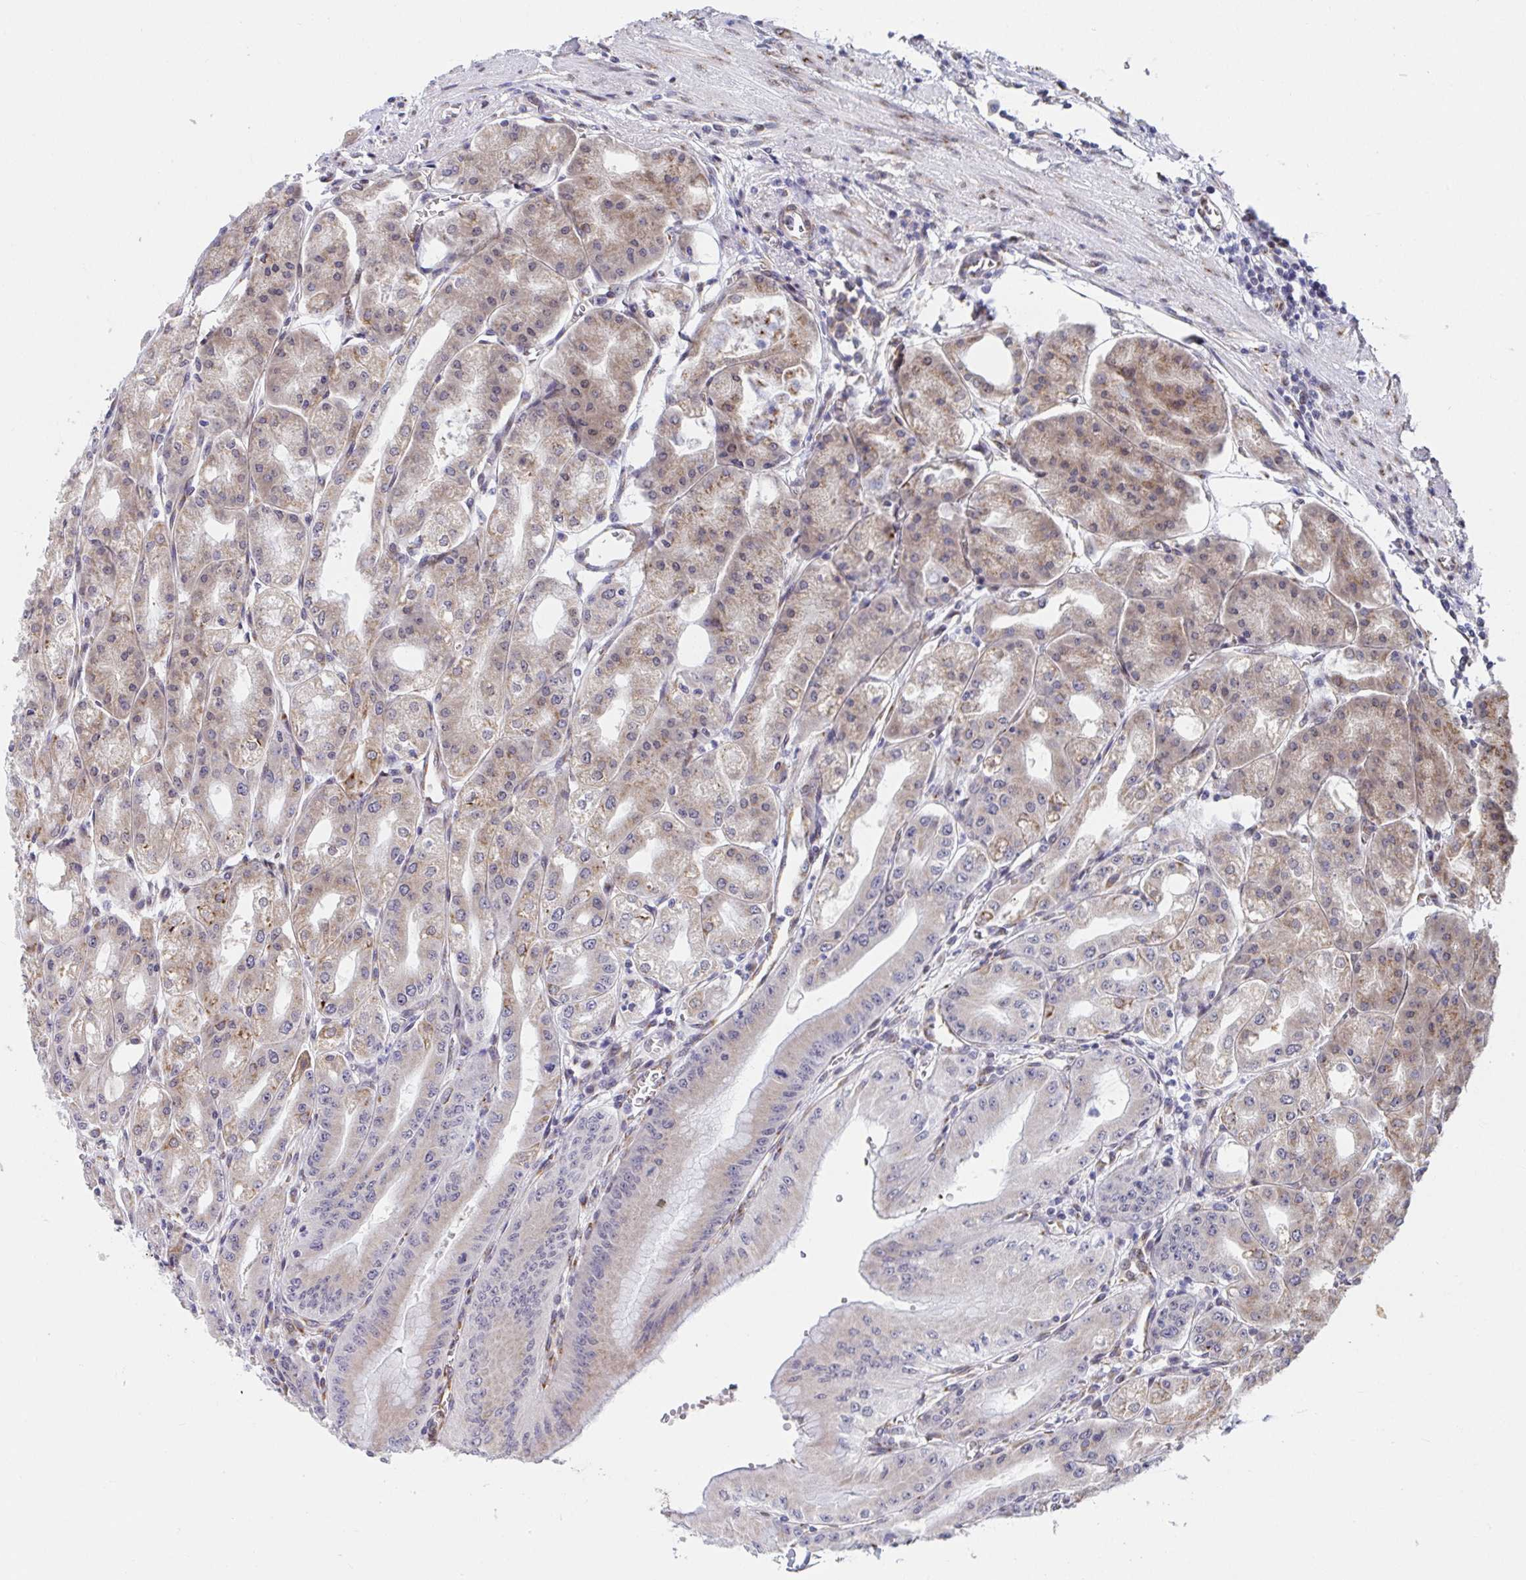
{"staining": {"intensity": "moderate", "quantity": "<25%", "location": "cytoplasmic/membranous"}, "tissue": "stomach", "cell_type": "Glandular cells", "image_type": "normal", "snomed": [{"axis": "morphology", "description": "Normal tissue, NOS"}, {"axis": "topography", "description": "Stomach, lower"}], "caption": "This photomicrograph demonstrates normal stomach stained with IHC to label a protein in brown. The cytoplasmic/membranous of glandular cells show moderate positivity for the protein. Nuclei are counter-stained blue.", "gene": "ATP5MJ", "patient": {"sex": "male", "age": 71}}